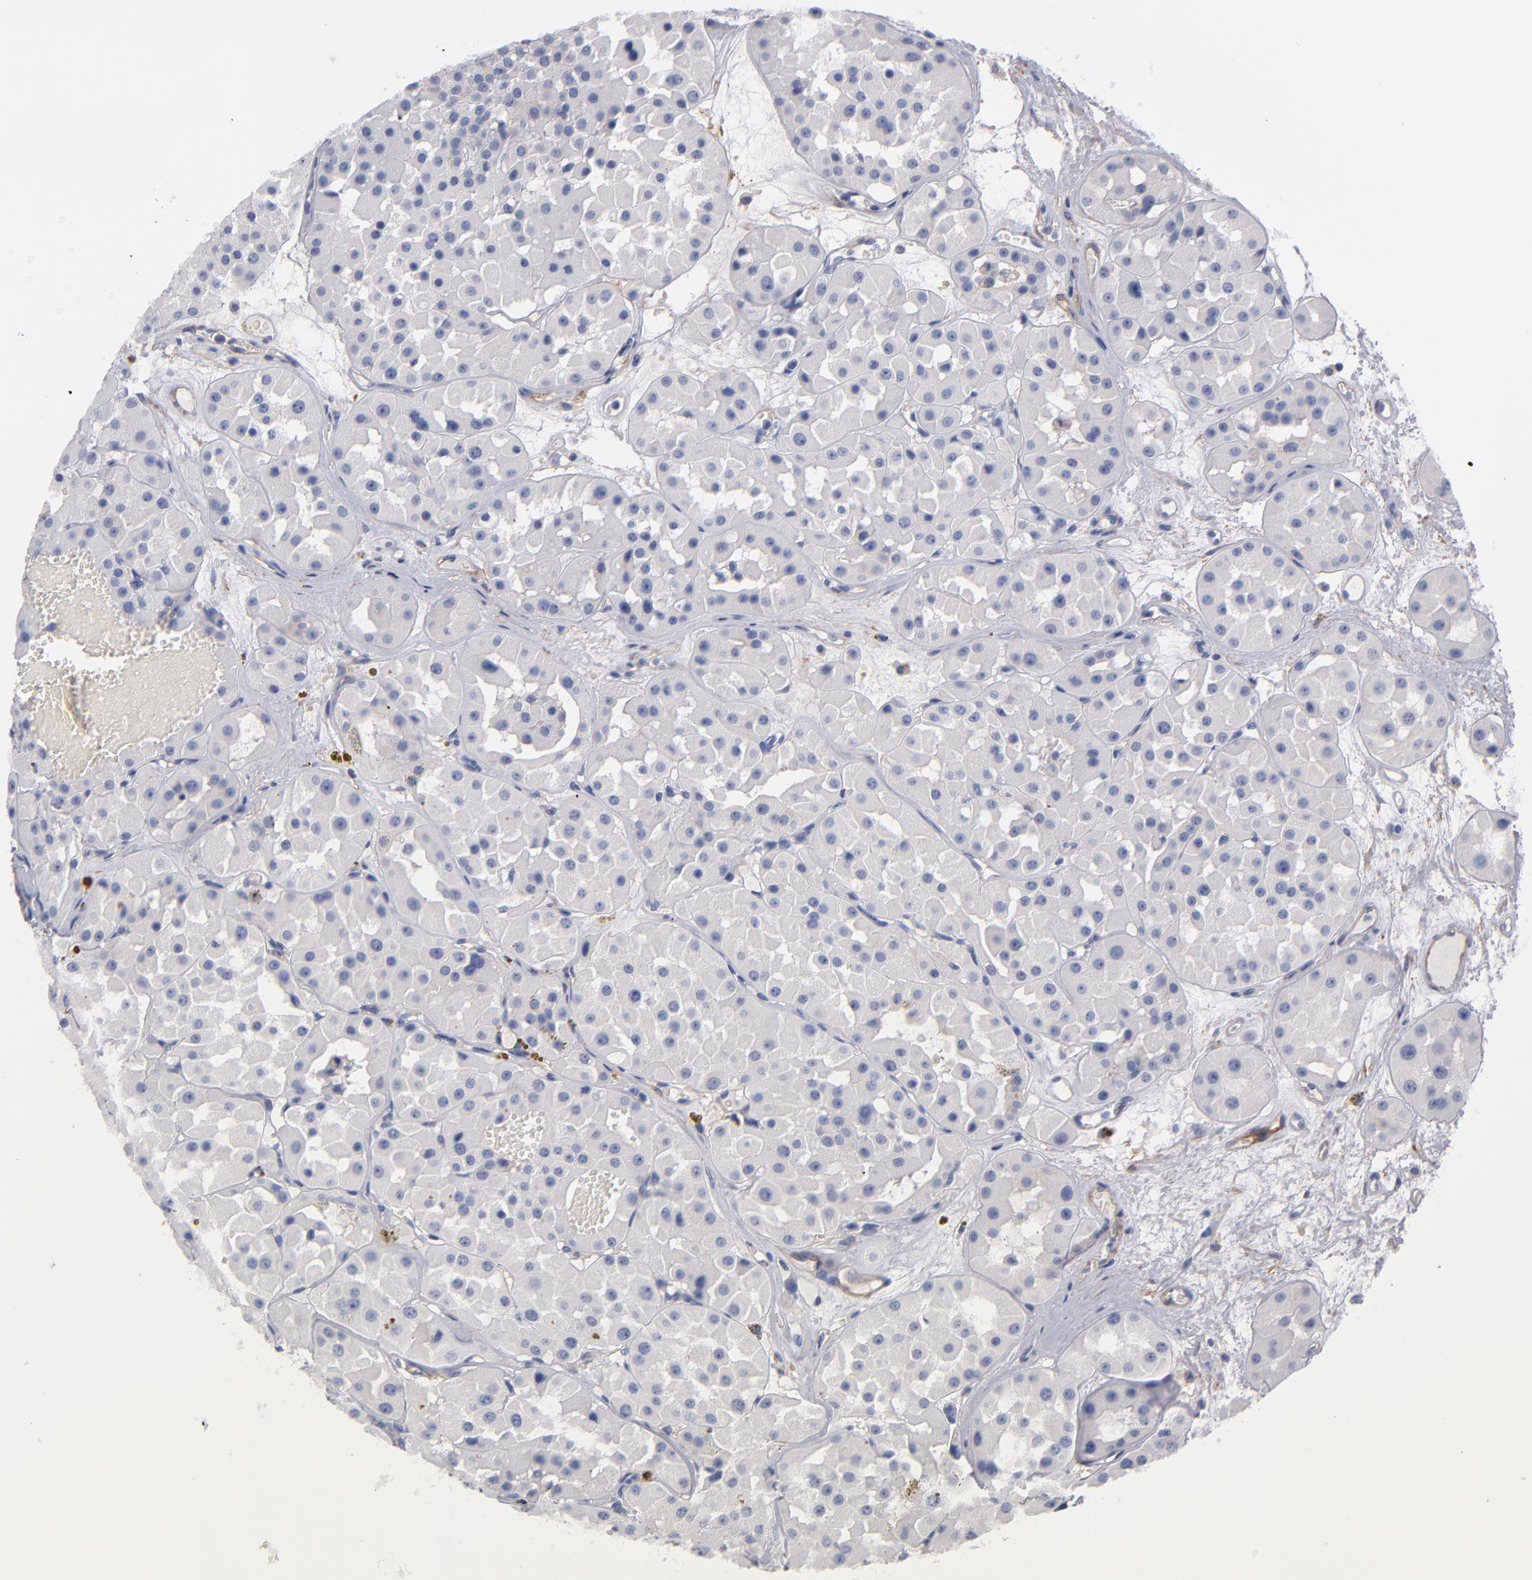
{"staining": {"intensity": "negative", "quantity": "none", "location": "none"}, "tissue": "renal cancer", "cell_type": "Tumor cells", "image_type": "cancer", "snomed": [{"axis": "morphology", "description": "Adenocarcinoma, uncertain malignant potential"}, {"axis": "topography", "description": "Kidney"}], "caption": "Immunohistochemical staining of renal cancer (adenocarcinoma,  uncertain malignant potential) reveals no significant positivity in tumor cells.", "gene": "PLSCR4", "patient": {"sex": "male", "age": 63}}